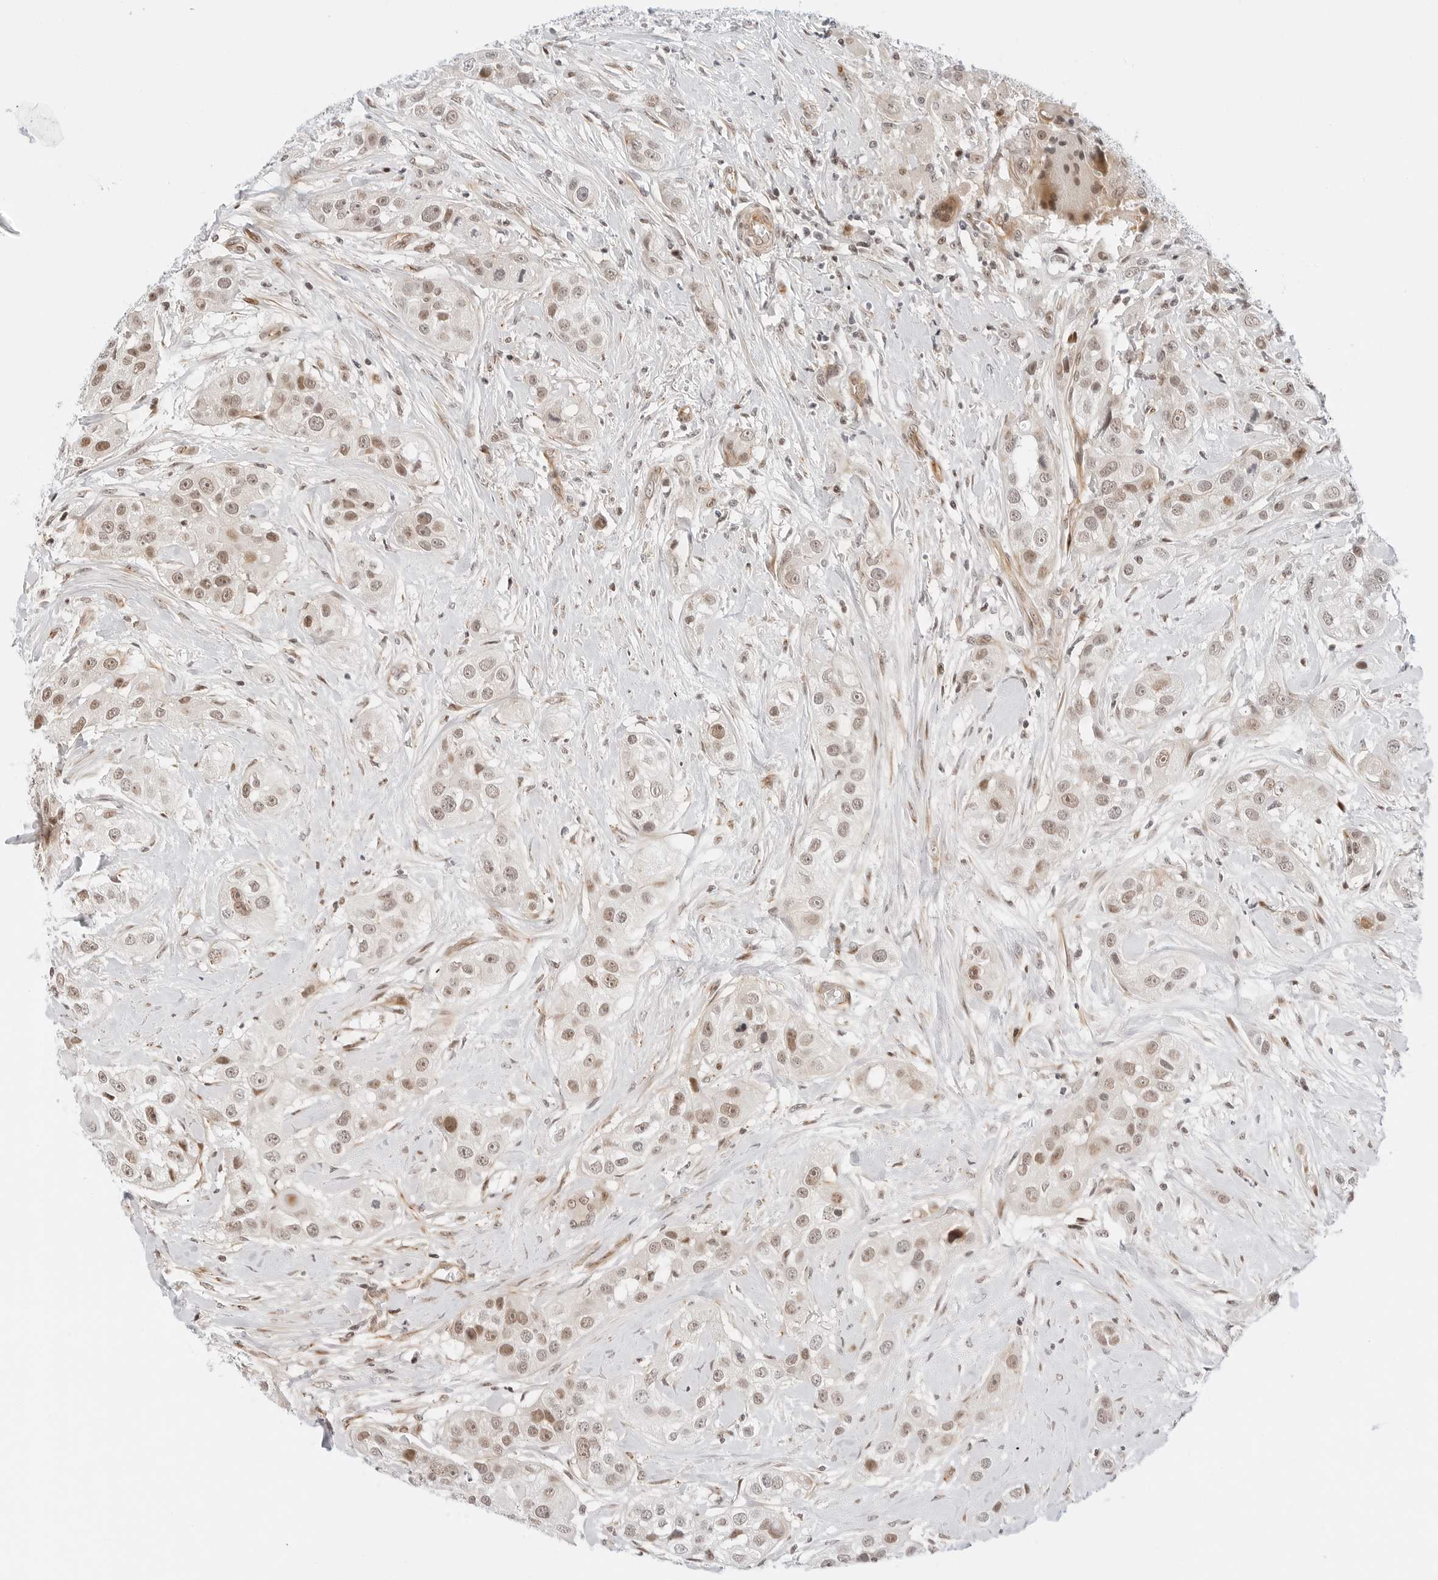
{"staining": {"intensity": "weak", "quantity": "25%-75%", "location": "nuclear"}, "tissue": "head and neck cancer", "cell_type": "Tumor cells", "image_type": "cancer", "snomed": [{"axis": "morphology", "description": "Normal tissue, NOS"}, {"axis": "morphology", "description": "Squamous cell carcinoma, NOS"}, {"axis": "topography", "description": "Skeletal muscle"}, {"axis": "topography", "description": "Head-Neck"}], "caption": "About 25%-75% of tumor cells in human squamous cell carcinoma (head and neck) demonstrate weak nuclear protein staining as visualized by brown immunohistochemical staining.", "gene": "ZNF613", "patient": {"sex": "male", "age": 51}}